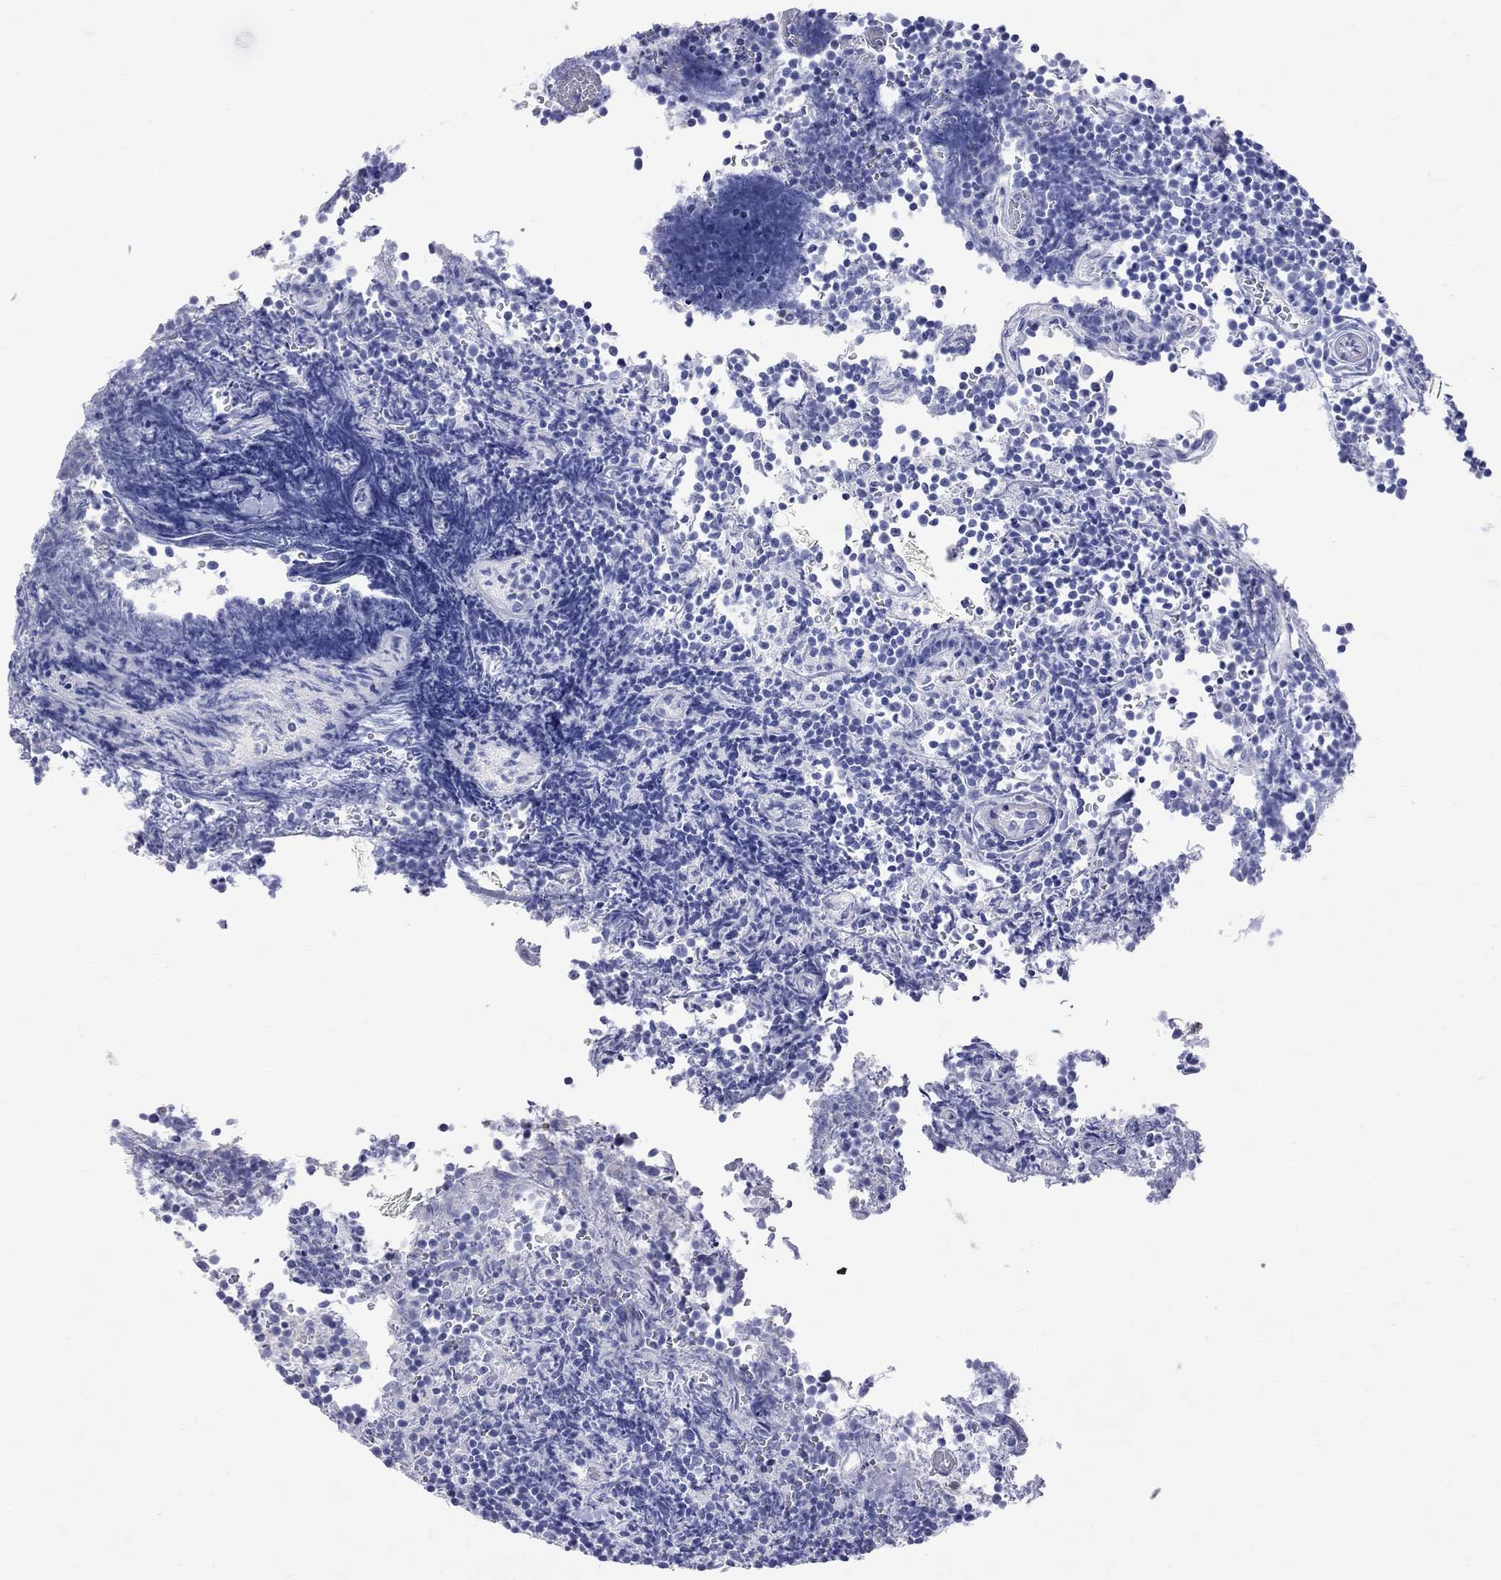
{"staining": {"intensity": "negative", "quantity": "none", "location": "none"}, "tissue": "lymphoma", "cell_type": "Tumor cells", "image_type": "cancer", "snomed": [{"axis": "morphology", "description": "Malignant lymphoma, non-Hodgkin's type, Low grade"}, {"axis": "topography", "description": "Brain"}], "caption": "Protein analysis of low-grade malignant lymphoma, non-Hodgkin's type displays no significant expression in tumor cells.", "gene": "S100A3", "patient": {"sex": "female", "age": 66}}